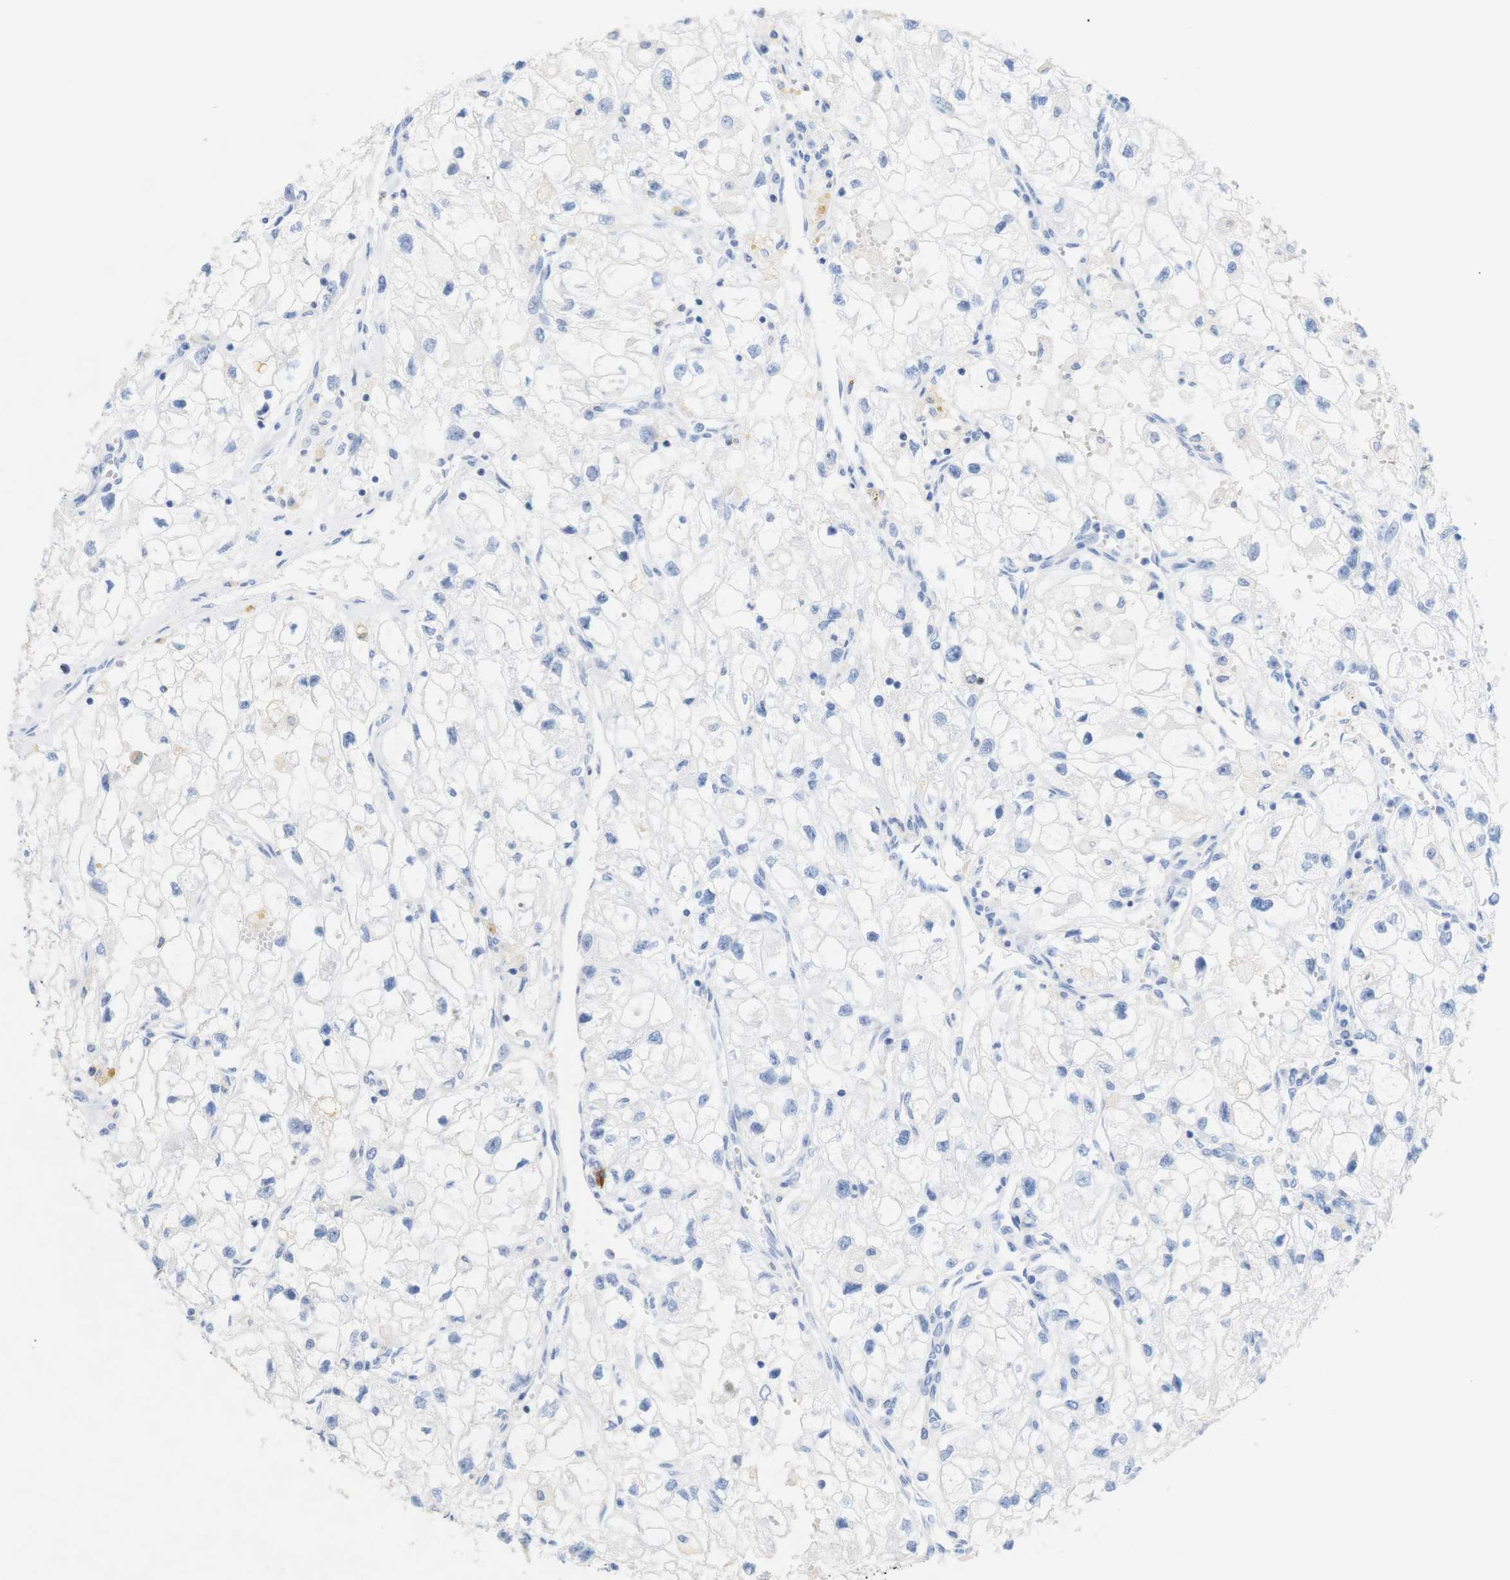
{"staining": {"intensity": "negative", "quantity": "none", "location": "none"}, "tissue": "renal cancer", "cell_type": "Tumor cells", "image_type": "cancer", "snomed": [{"axis": "morphology", "description": "Adenocarcinoma, NOS"}, {"axis": "topography", "description": "Kidney"}], "caption": "Immunohistochemical staining of human adenocarcinoma (renal) exhibits no significant positivity in tumor cells. (DAB (3,3'-diaminobenzidine) immunohistochemistry visualized using brightfield microscopy, high magnification).", "gene": "LAG3", "patient": {"sex": "female", "age": 70}}